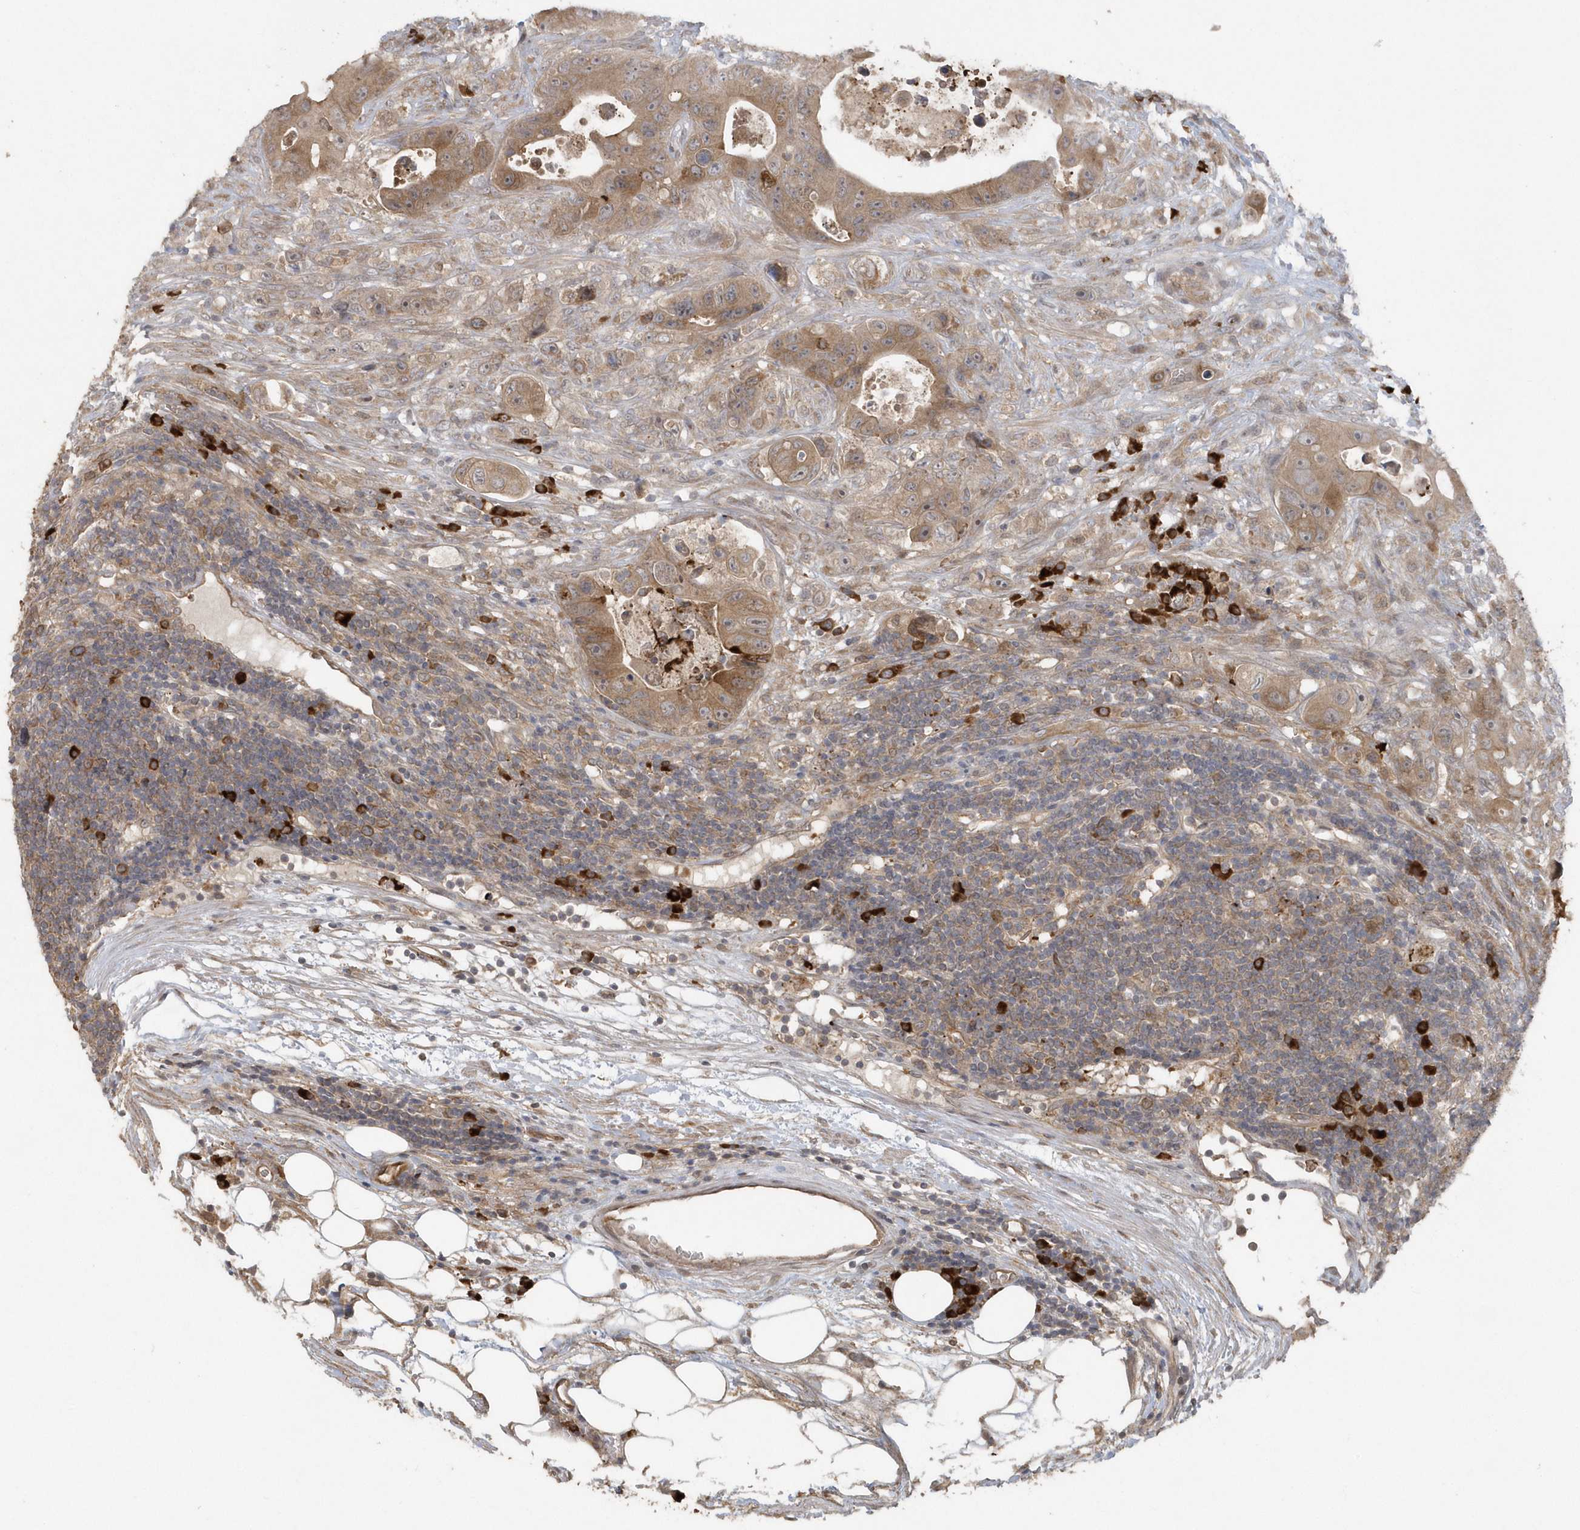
{"staining": {"intensity": "moderate", "quantity": ">75%", "location": "cytoplasmic/membranous"}, "tissue": "colorectal cancer", "cell_type": "Tumor cells", "image_type": "cancer", "snomed": [{"axis": "morphology", "description": "Adenocarcinoma, NOS"}, {"axis": "topography", "description": "Colon"}], "caption": "There is medium levels of moderate cytoplasmic/membranous positivity in tumor cells of colorectal cancer, as demonstrated by immunohistochemical staining (brown color).", "gene": "HERPUD1", "patient": {"sex": "female", "age": 46}}